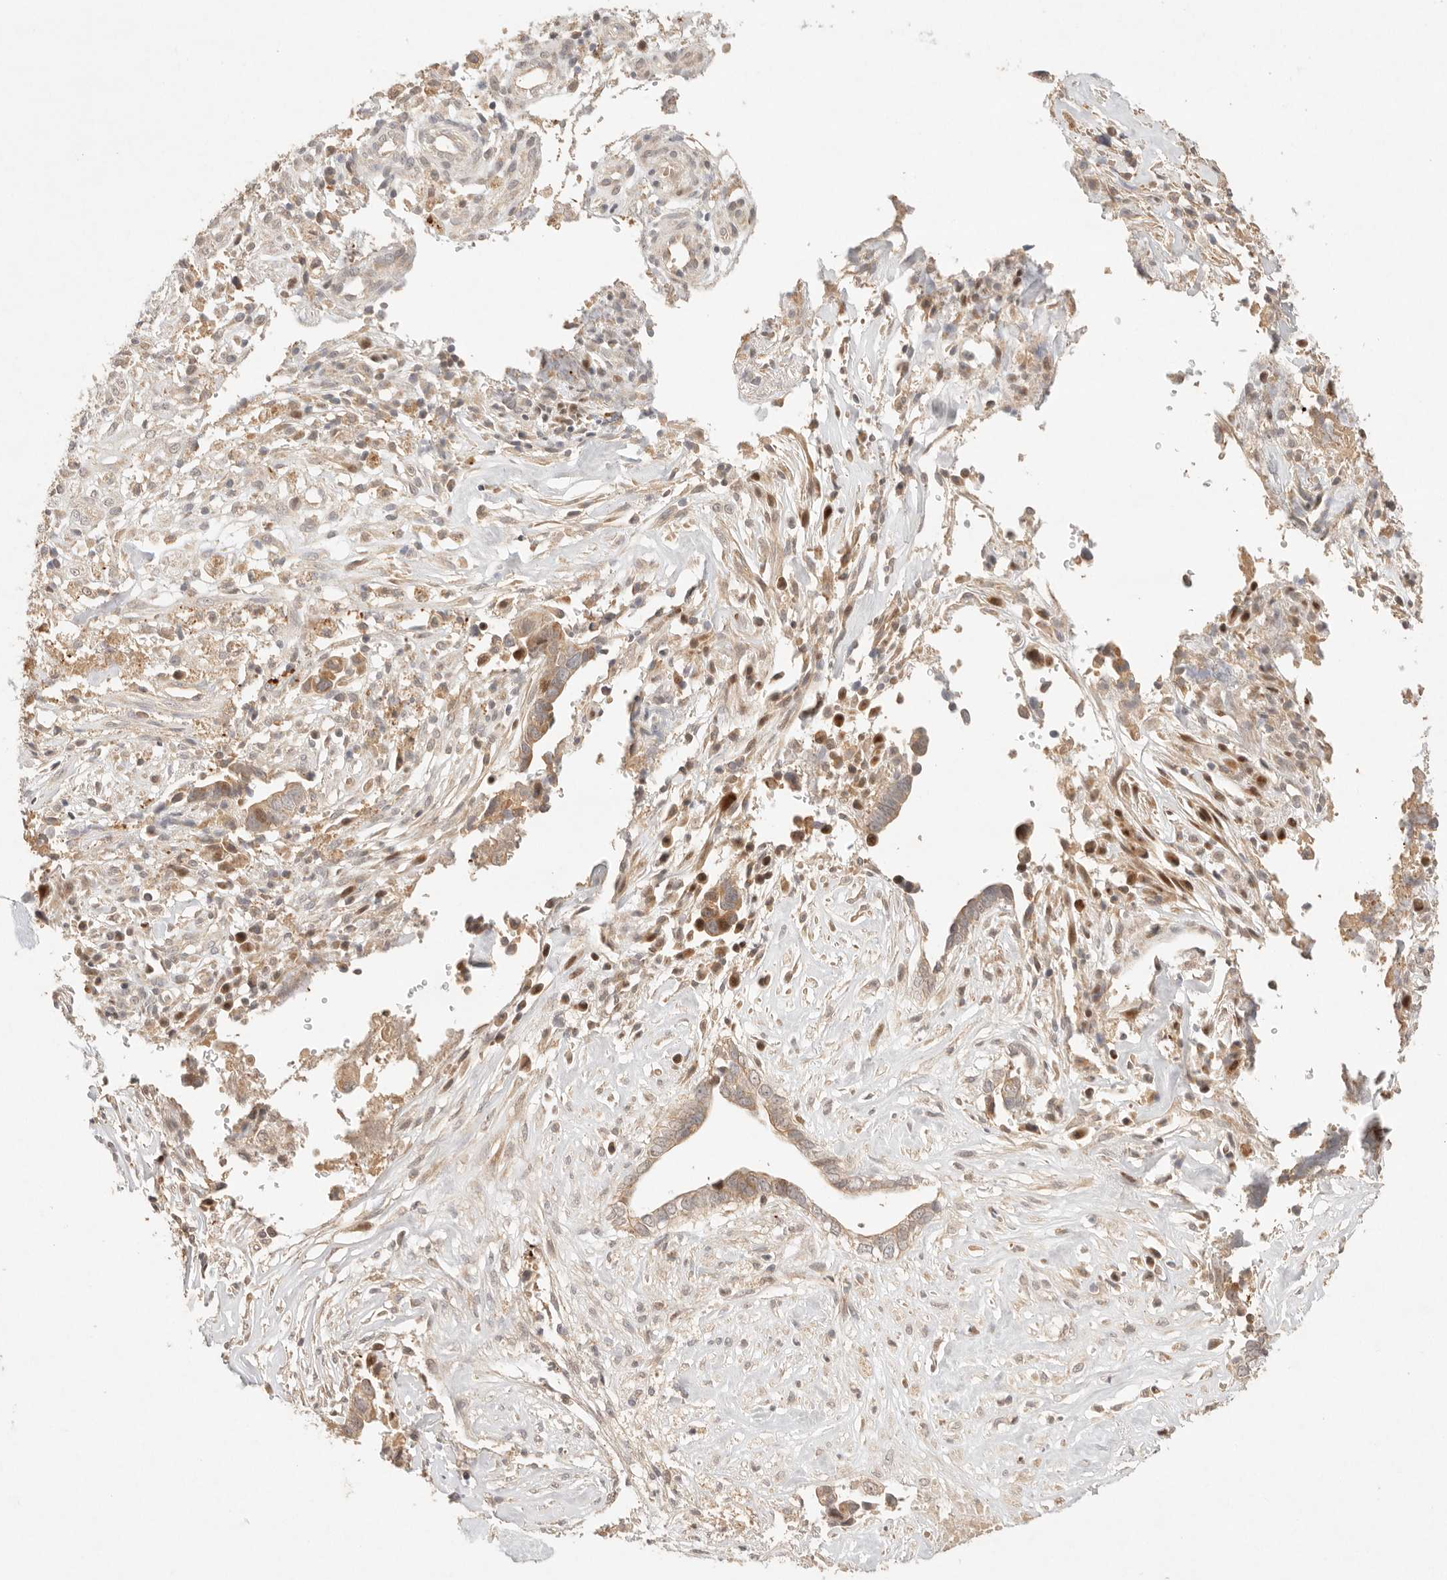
{"staining": {"intensity": "weak", "quantity": ">75%", "location": "cytoplasmic/membranous"}, "tissue": "liver cancer", "cell_type": "Tumor cells", "image_type": "cancer", "snomed": [{"axis": "morphology", "description": "Cholangiocarcinoma"}, {"axis": "topography", "description": "Liver"}], "caption": "Weak cytoplasmic/membranous positivity is appreciated in approximately >75% of tumor cells in cholangiocarcinoma (liver). (Stains: DAB (3,3'-diaminobenzidine) in brown, nuclei in blue, Microscopy: brightfield microscopy at high magnification).", "gene": "PHLDA3", "patient": {"sex": "female", "age": 79}}